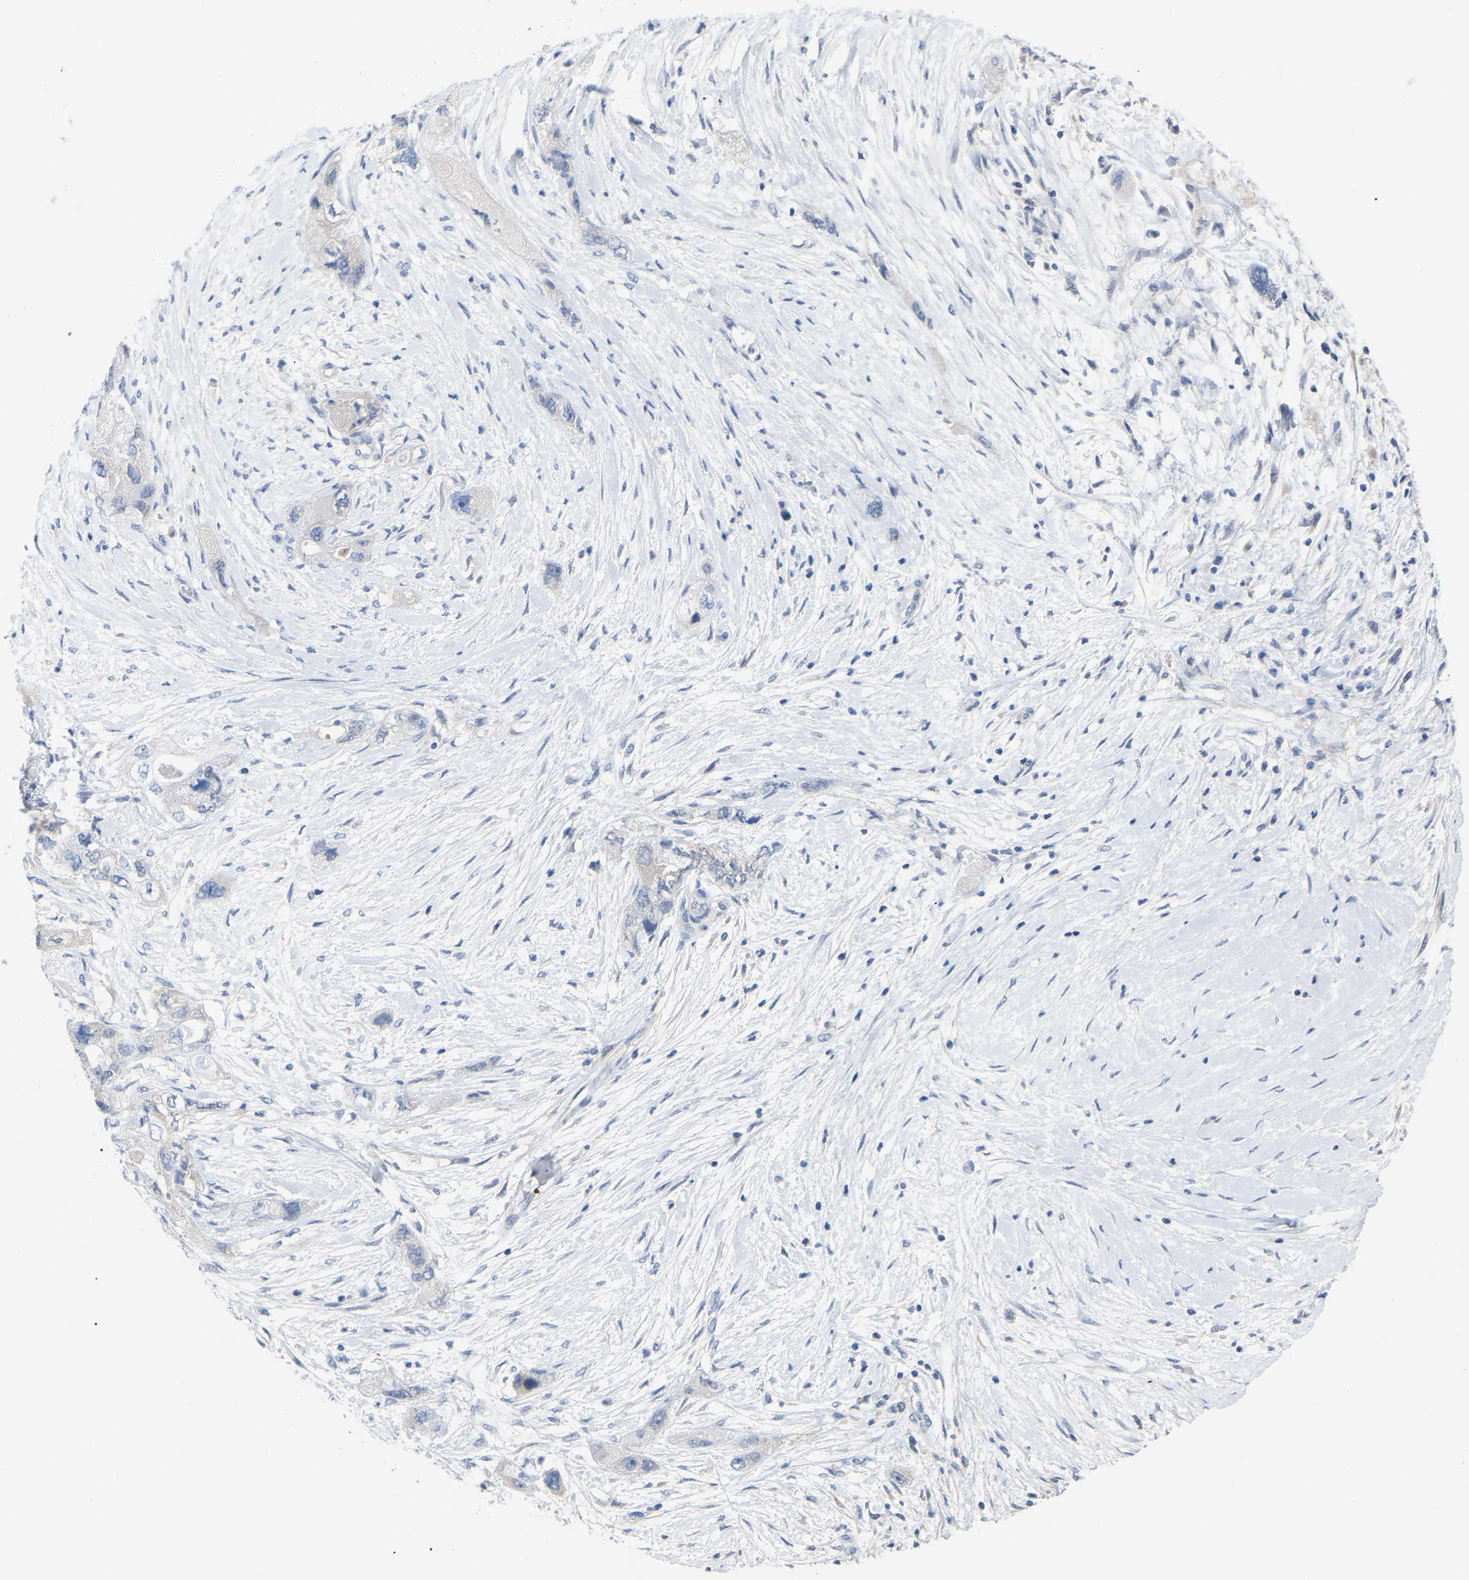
{"staining": {"intensity": "negative", "quantity": "none", "location": "none"}, "tissue": "pancreatic cancer", "cell_type": "Tumor cells", "image_type": "cancer", "snomed": [{"axis": "morphology", "description": "Adenocarcinoma, NOS"}, {"axis": "topography", "description": "Pancreas"}], "caption": "DAB (3,3'-diaminobenzidine) immunohistochemical staining of pancreatic cancer (adenocarcinoma) displays no significant staining in tumor cells.", "gene": "SMPD2", "patient": {"sex": "female", "age": 73}}